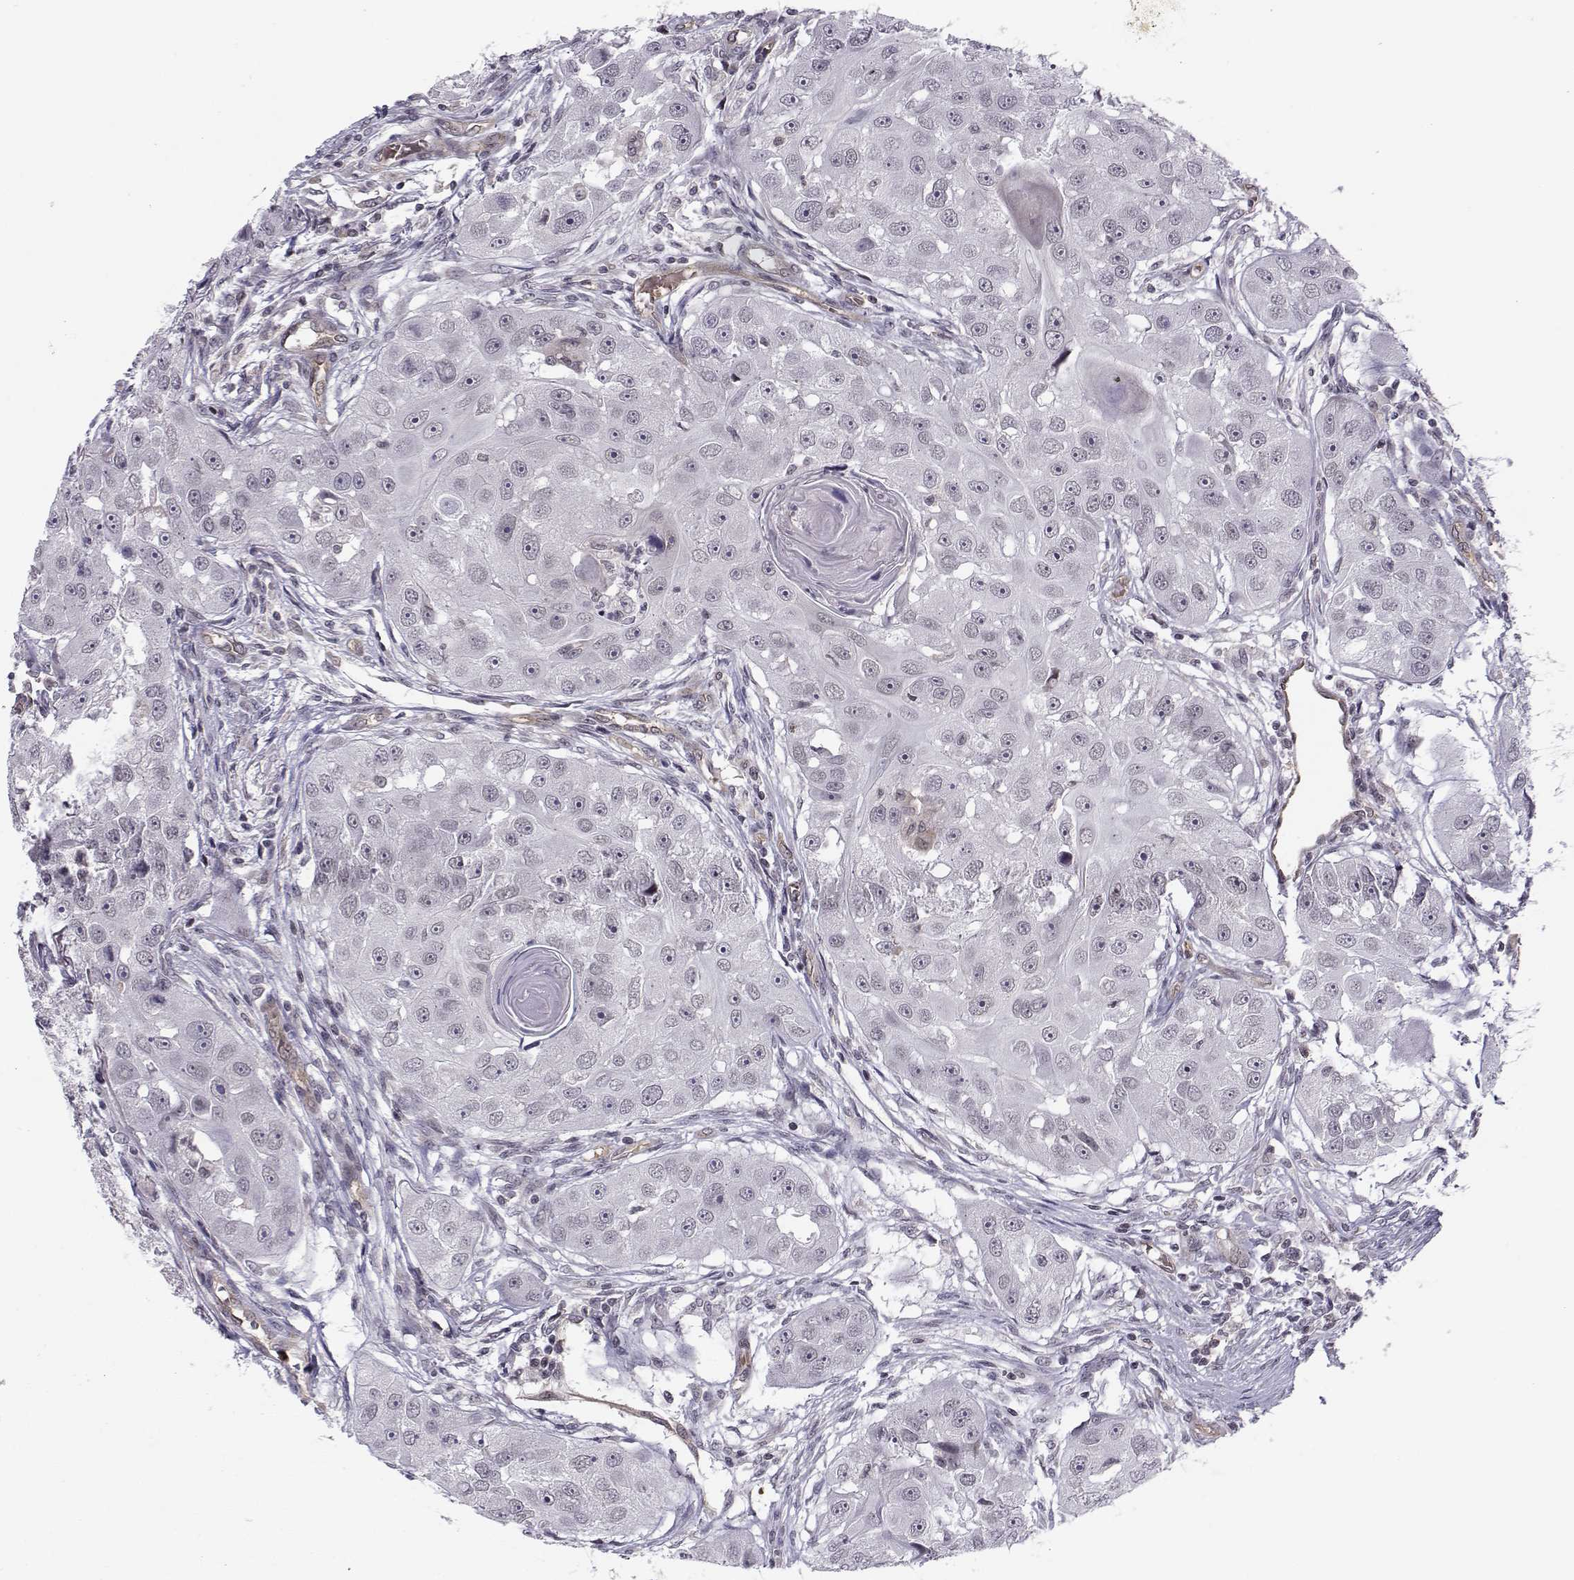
{"staining": {"intensity": "negative", "quantity": "none", "location": "none"}, "tissue": "head and neck cancer", "cell_type": "Tumor cells", "image_type": "cancer", "snomed": [{"axis": "morphology", "description": "Squamous cell carcinoma, NOS"}, {"axis": "topography", "description": "Head-Neck"}], "caption": "Immunohistochemistry of human head and neck cancer (squamous cell carcinoma) reveals no positivity in tumor cells.", "gene": "KIF13B", "patient": {"sex": "male", "age": 51}}